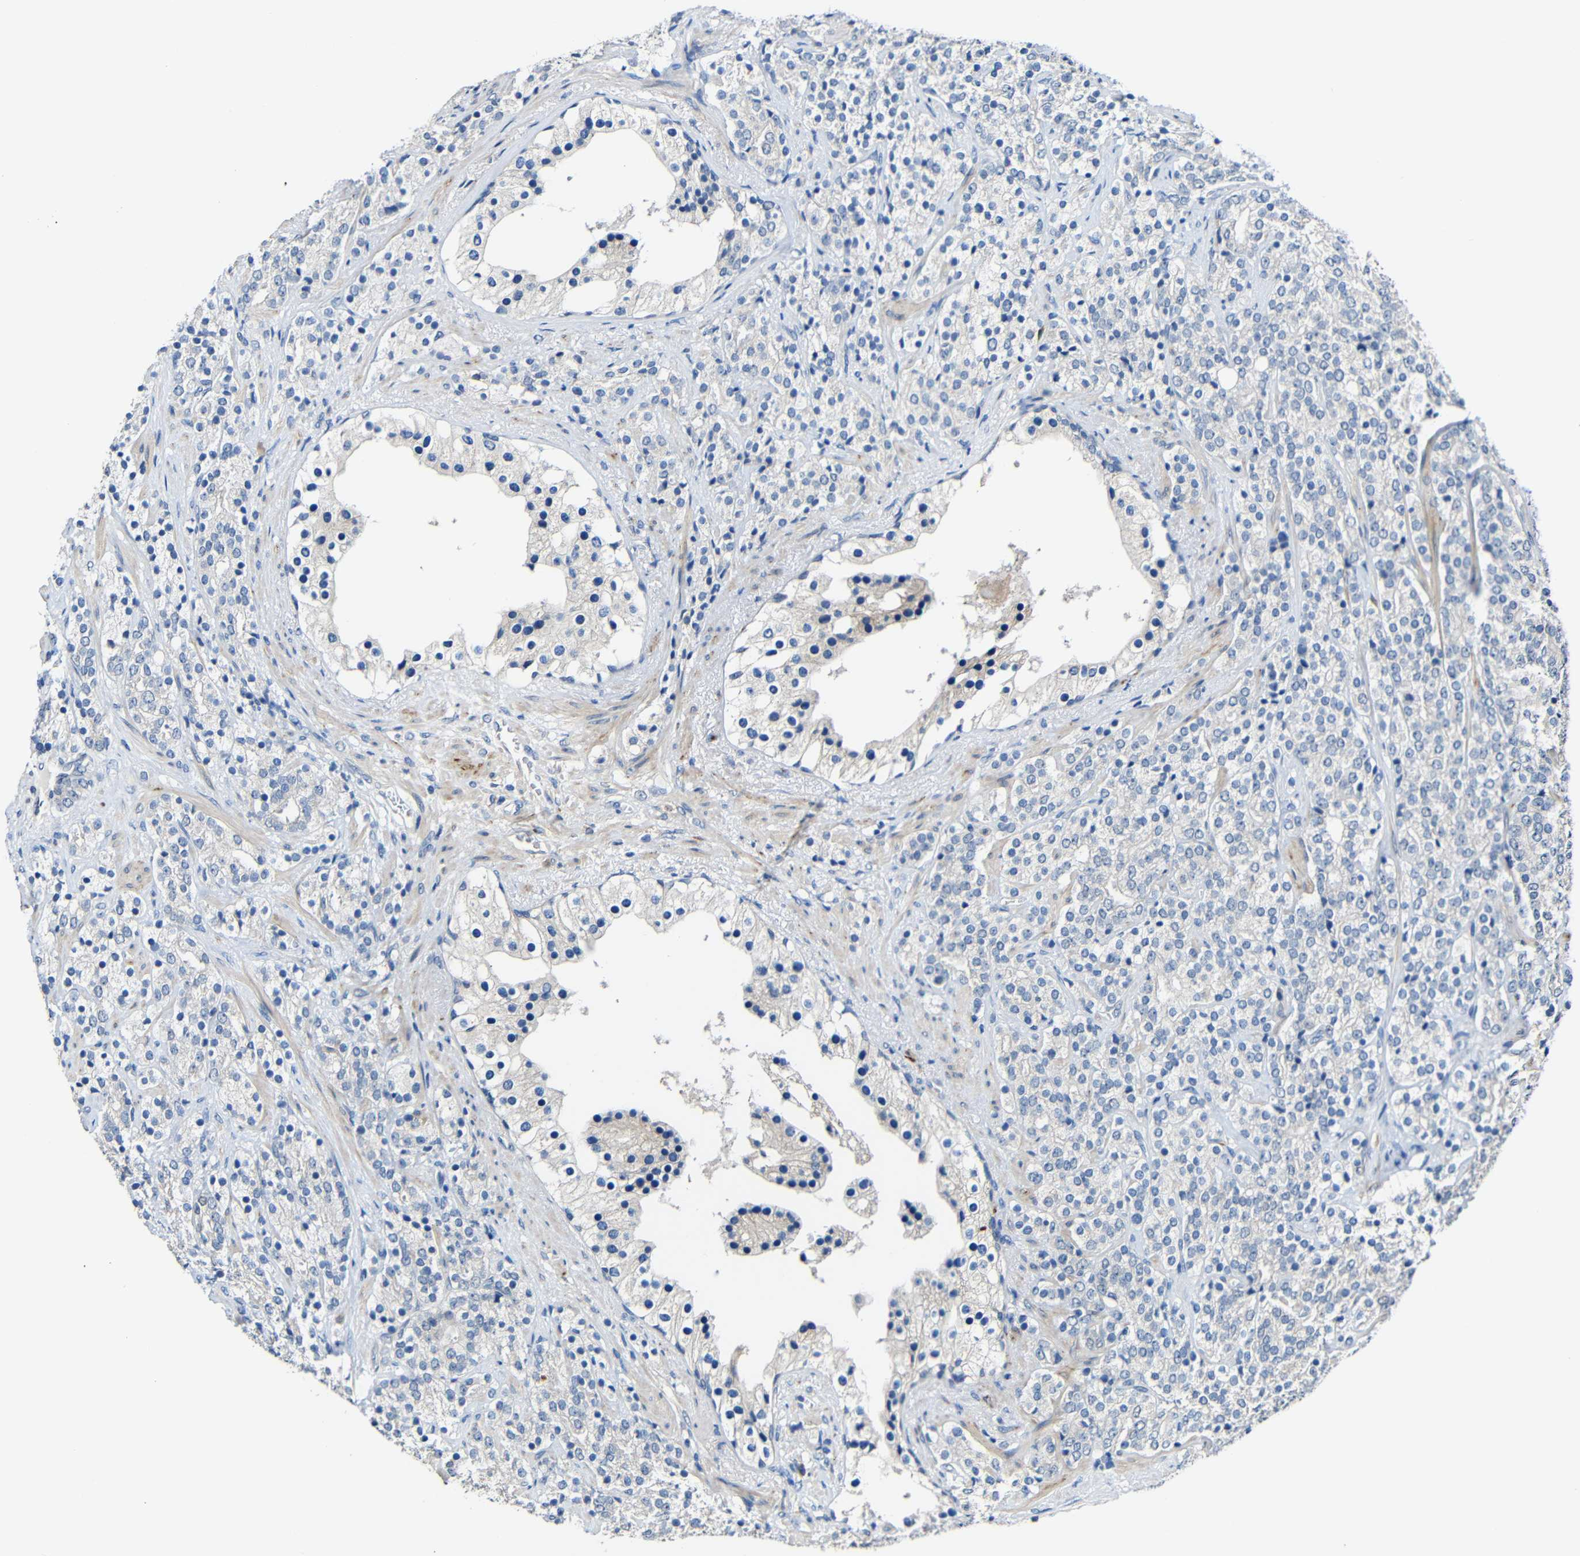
{"staining": {"intensity": "negative", "quantity": "none", "location": "none"}, "tissue": "prostate cancer", "cell_type": "Tumor cells", "image_type": "cancer", "snomed": [{"axis": "morphology", "description": "Adenocarcinoma, High grade"}, {"axis": "topography", "description": "Prostate"}], "caption": "This is an immunohistochemistry photomicrograph of prostate cancer (adenocarcinoma (high-grade)). There is no expression in tumor cells.", "gene": "STBD1", "patient": {"sex": "male", "age": 71}}